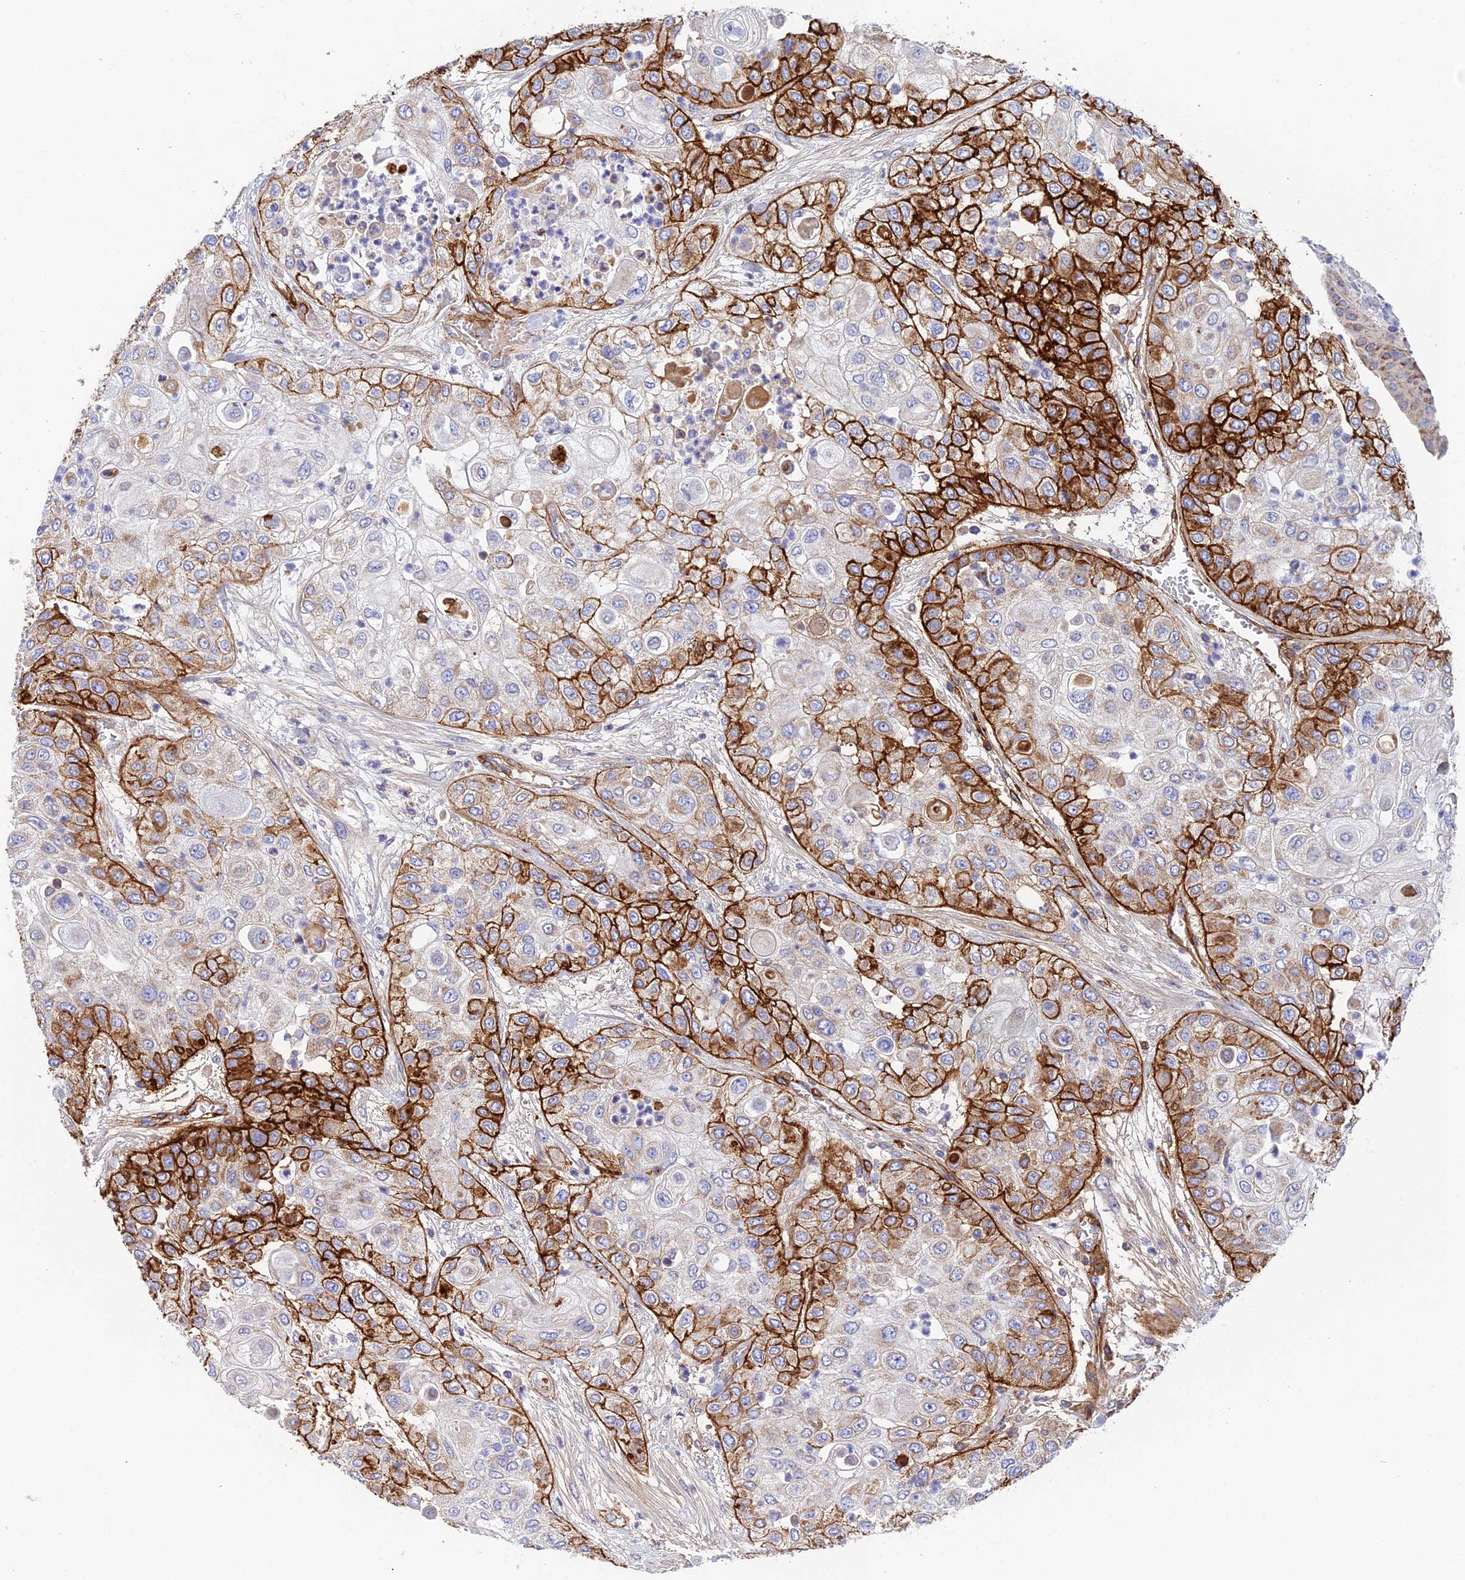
{"staining": {"intensity": "strong", "quantity": "25%-75%", "location": "cytoplasmic/membranous"}, "tissue": "urothelial cancer", "cell_type": "Tumor cells", "image_type": "cancer", "snomed": [{"axis": "morphology", "description": "Urothelial carcinoma, High grade"}, {"axis": "topography", "description": "Urinary bladder"}], "caption": "IHC (DAB) staining of human urothelial cancer reveals strong cytoplasmic/membranous protein expression in about 25%-75% of tumor cells. (IHC, brightfield microscopy, high magnification).", "gene": "CSPG4", "patient": {"sex": "female", "age": 79}}